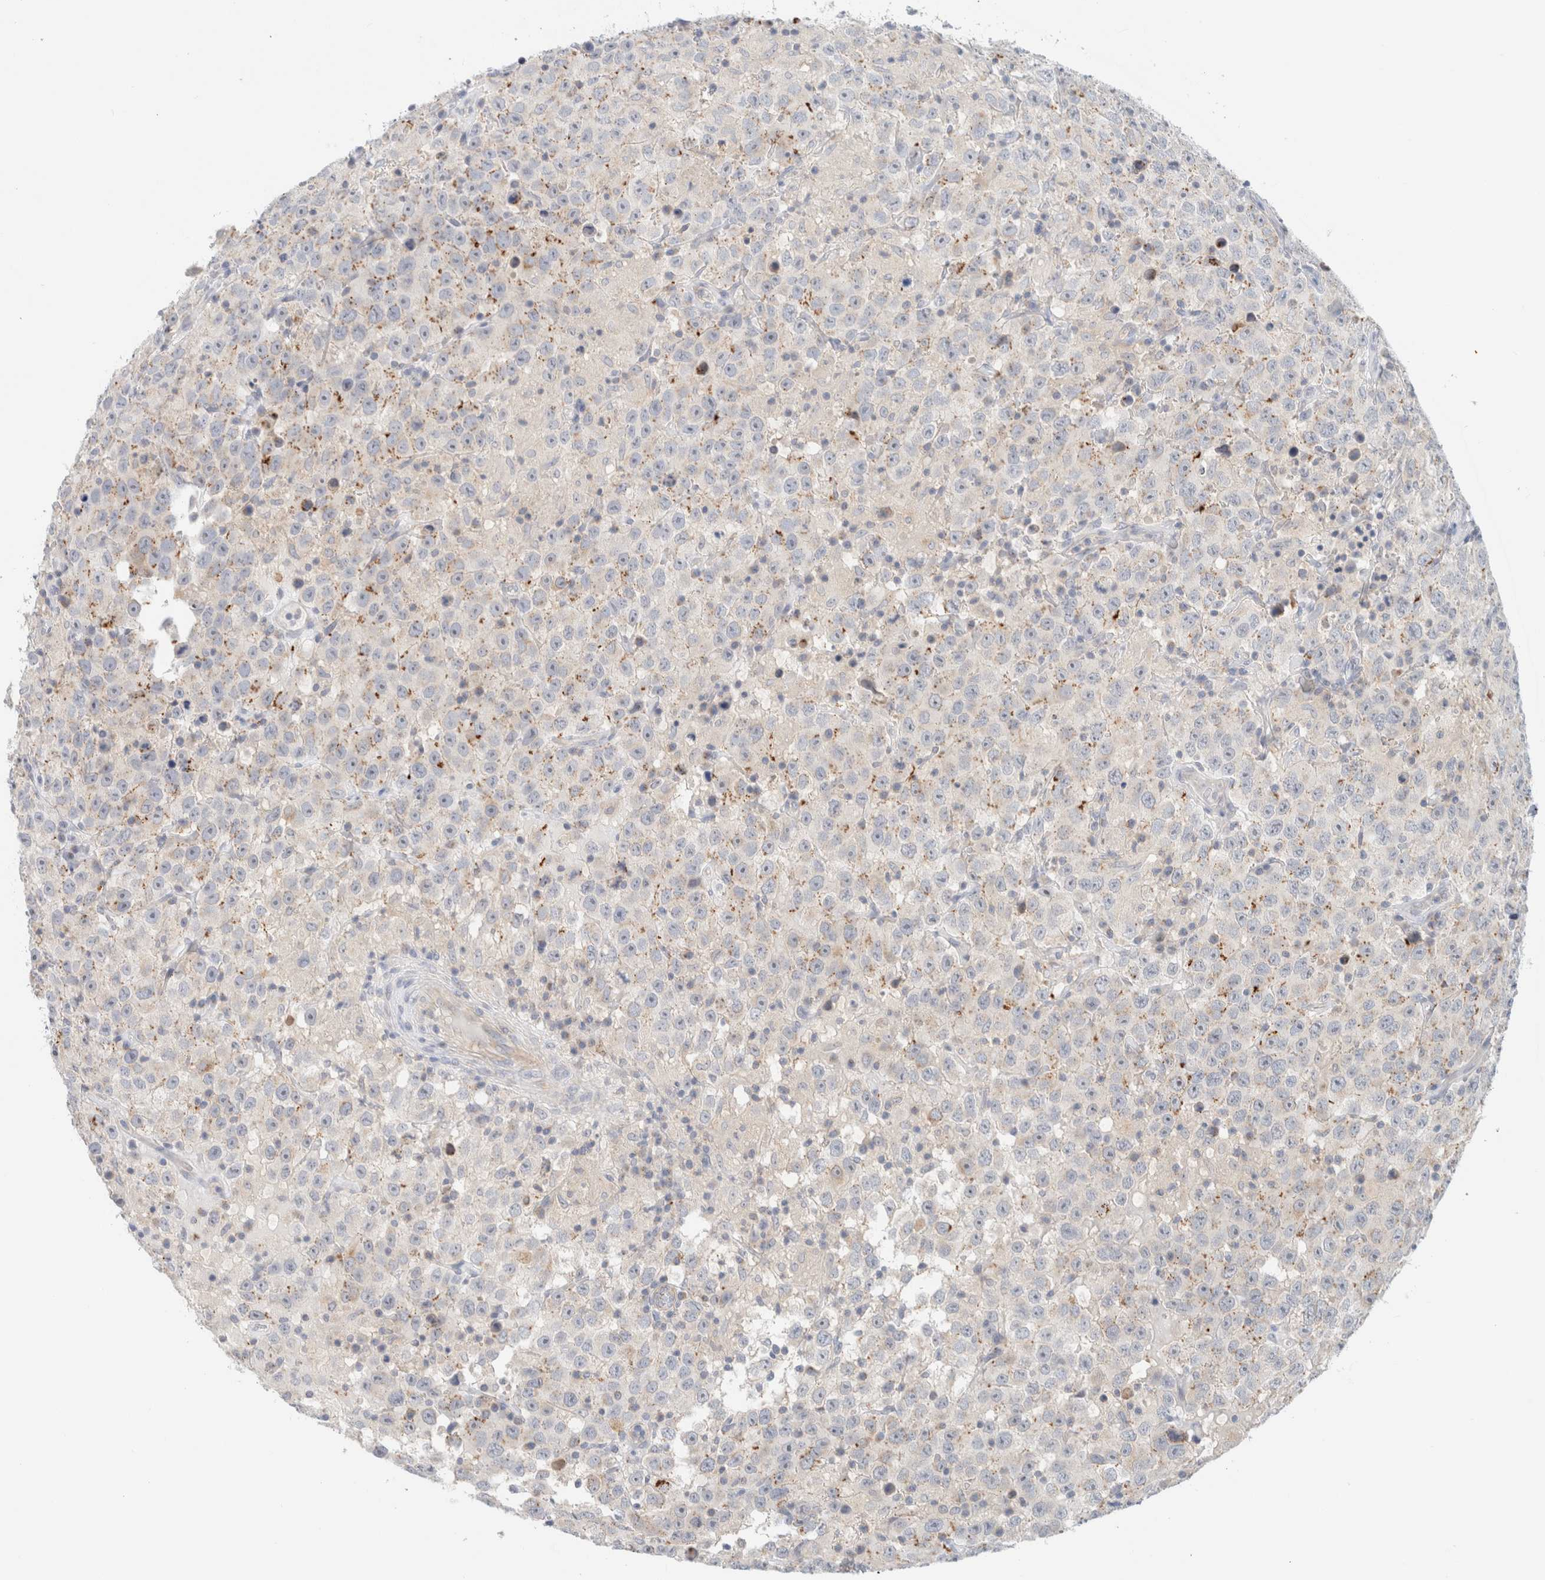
{"staining": {"intensity": "negative", "quantity": "none", "location": "none"}, "tissue": "testis cancer", "cell_type": "Tumor cells", "image_type": "cancer", "snomed": [{"axis": "morphology", "description": "Seminoma, NOS"}, {"axis": "topography", "description": "Testis"}], "caption": "Micrograph shows no protein expression in tumor cells of testis cancer tissue.", "gene": "SDR16C5", "patient": {"sex": "male", "age": 41}}